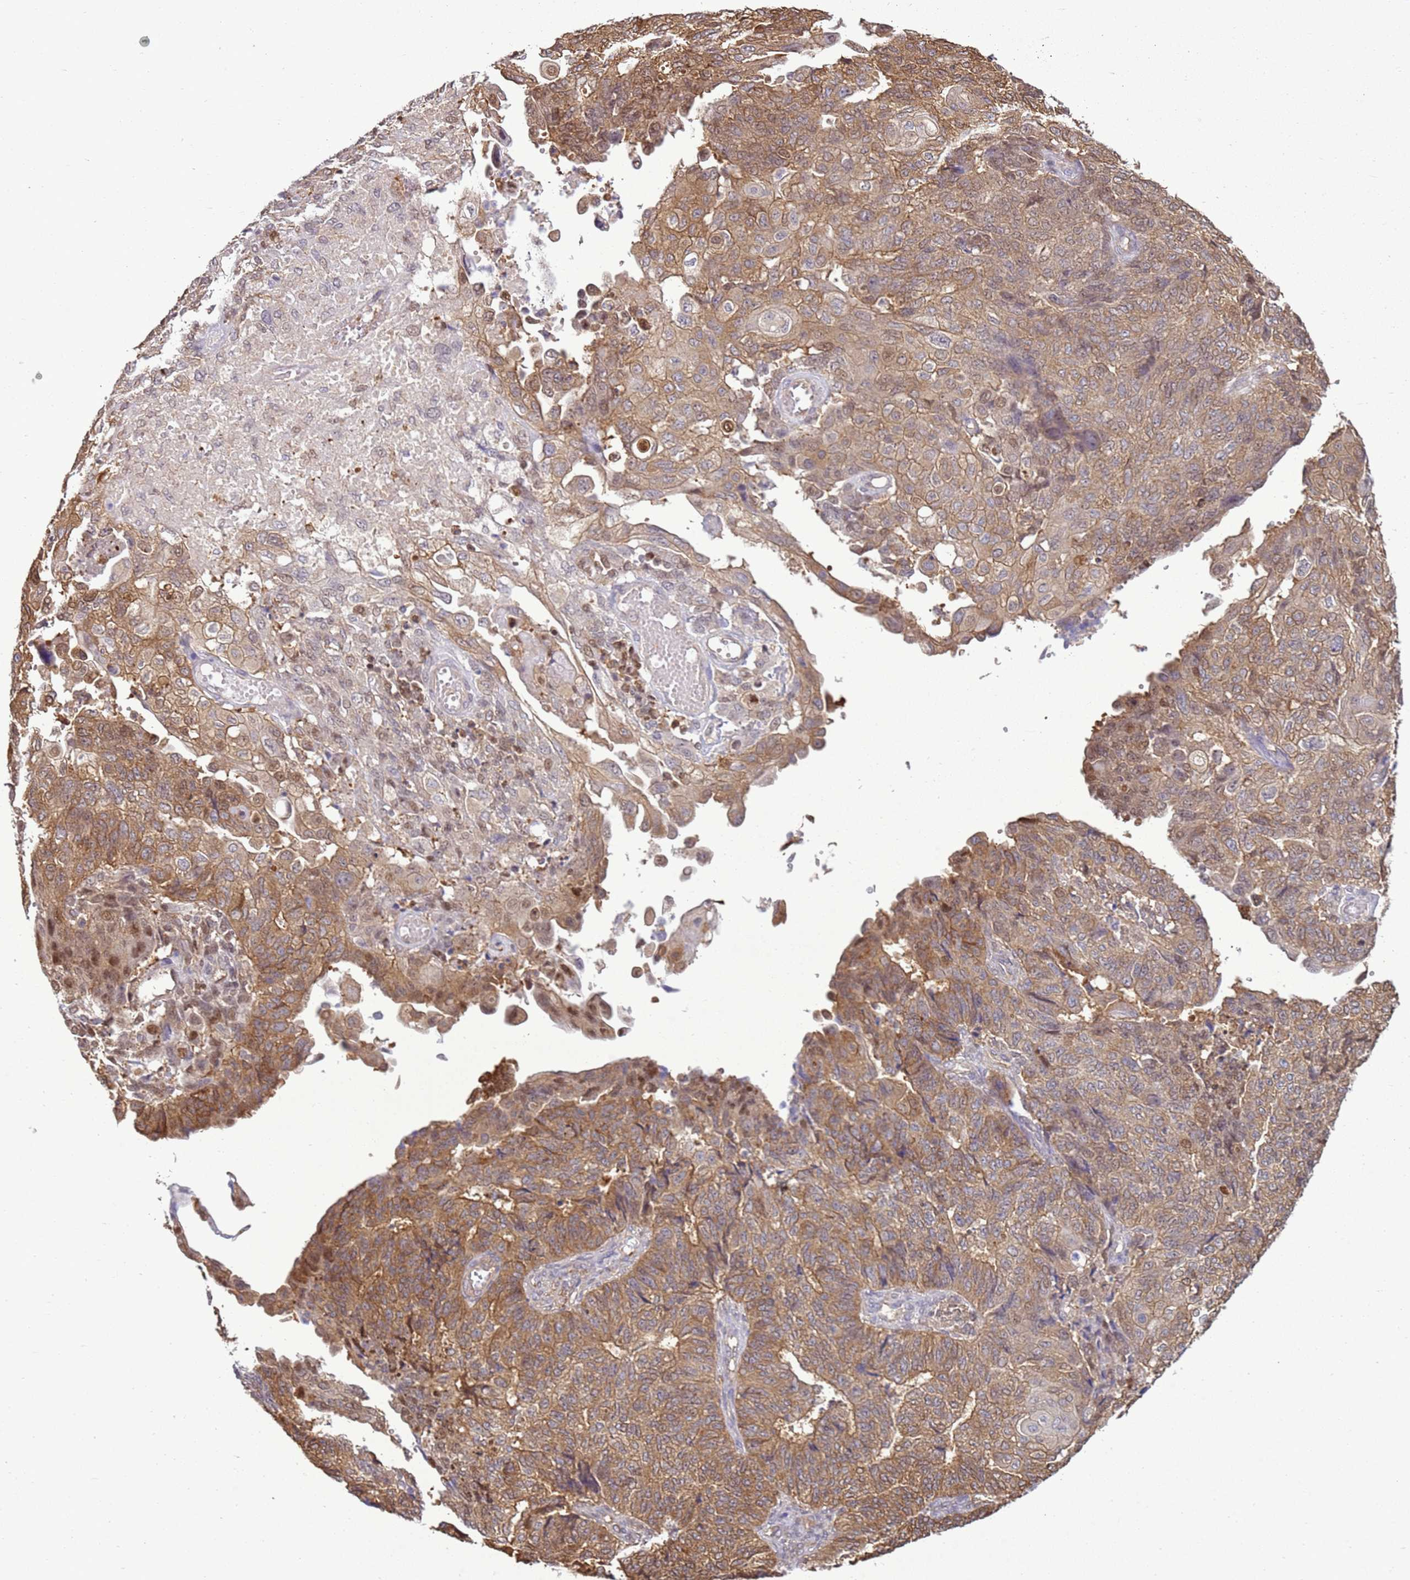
{"staining": {"intensity": "moderate", "quantity": ">75%", "location": "cytoplasmic/membranous,nuclear"}, "tissue": "endometrial cancer", "cell_type": "Tumor cells", "image_type": "cancer", "snomed": [{"axis": "morphology", "description": "Adenocarcinoma, NOS"}, {"axis": "topography", "description": "Endometrium"}], "caption": "IHC micrograph of neoplastic tissue: human endometrial cancer stained using immunohistochemistry displays medium levels of moderate protein expression localized specifically in the cytoplasmic/membranous and nuclear of tumor cells, appearing as a cytoplasmic/membranous and nuclear brown color.", "gene": "YWHAE", "patient": {"sex": "female", "age": 32}}